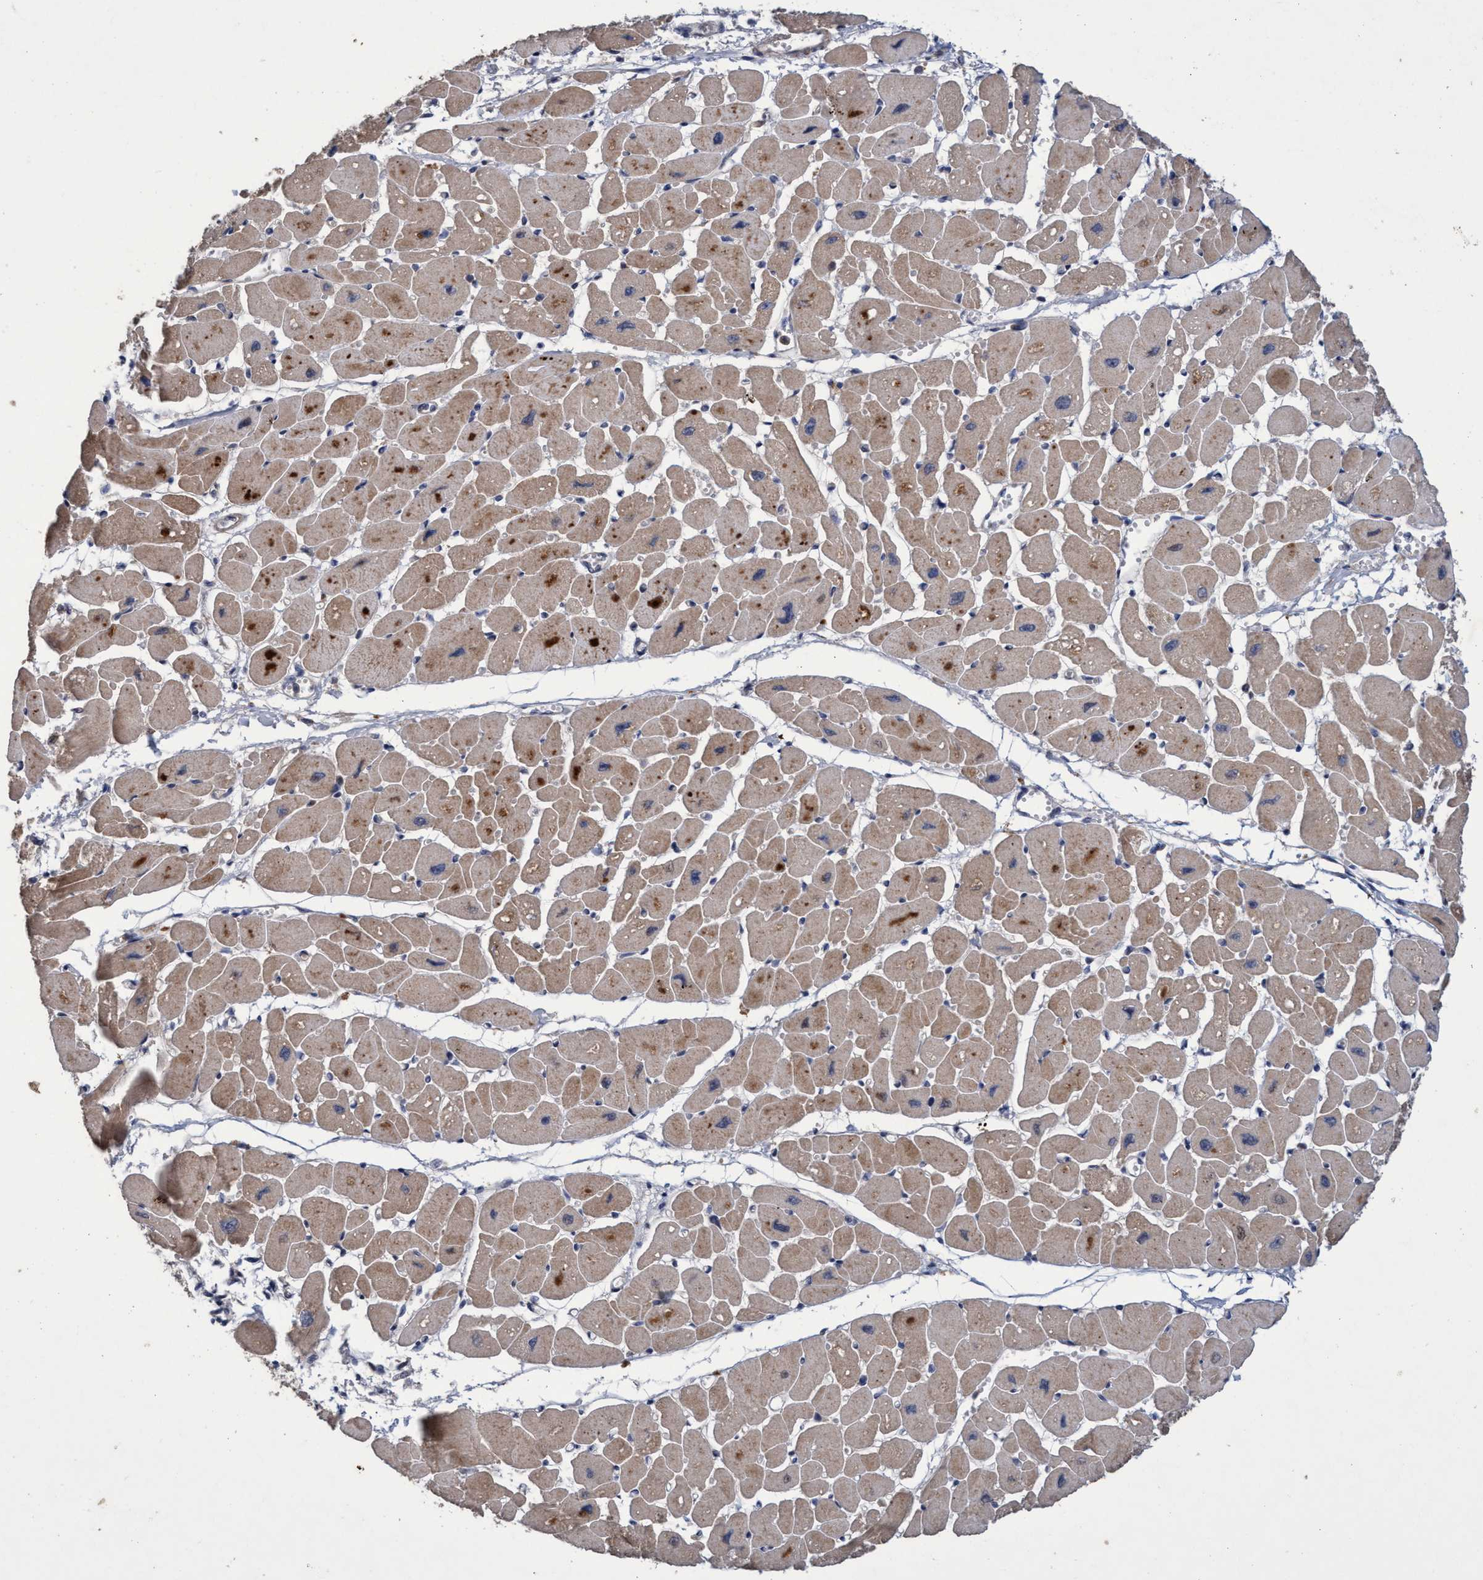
{"staining": {"intensity": "moderate", "quantity": ">75%", "location": "cytoplasmic/membranous,nuclear"}, "tissue": "heart muscle", "cell_type": "Cardiomyocytes", "image_type": "normal", "snomed": [{"axis": "morphology", "description": "Normal tissue, NOS"}, {"axis": "topography", "description": "Heart"}], "caption": "Immunohistochemistry image of unremarkable heart muscle stained for a protein (brown), which exhibits medium levels of moderate cytoplasmic/membranous,nuclear staining in approximately >75% of cardiomyocytes.", "gene": "ZNF677", "patient": {"sex": "female", "age": 54}}